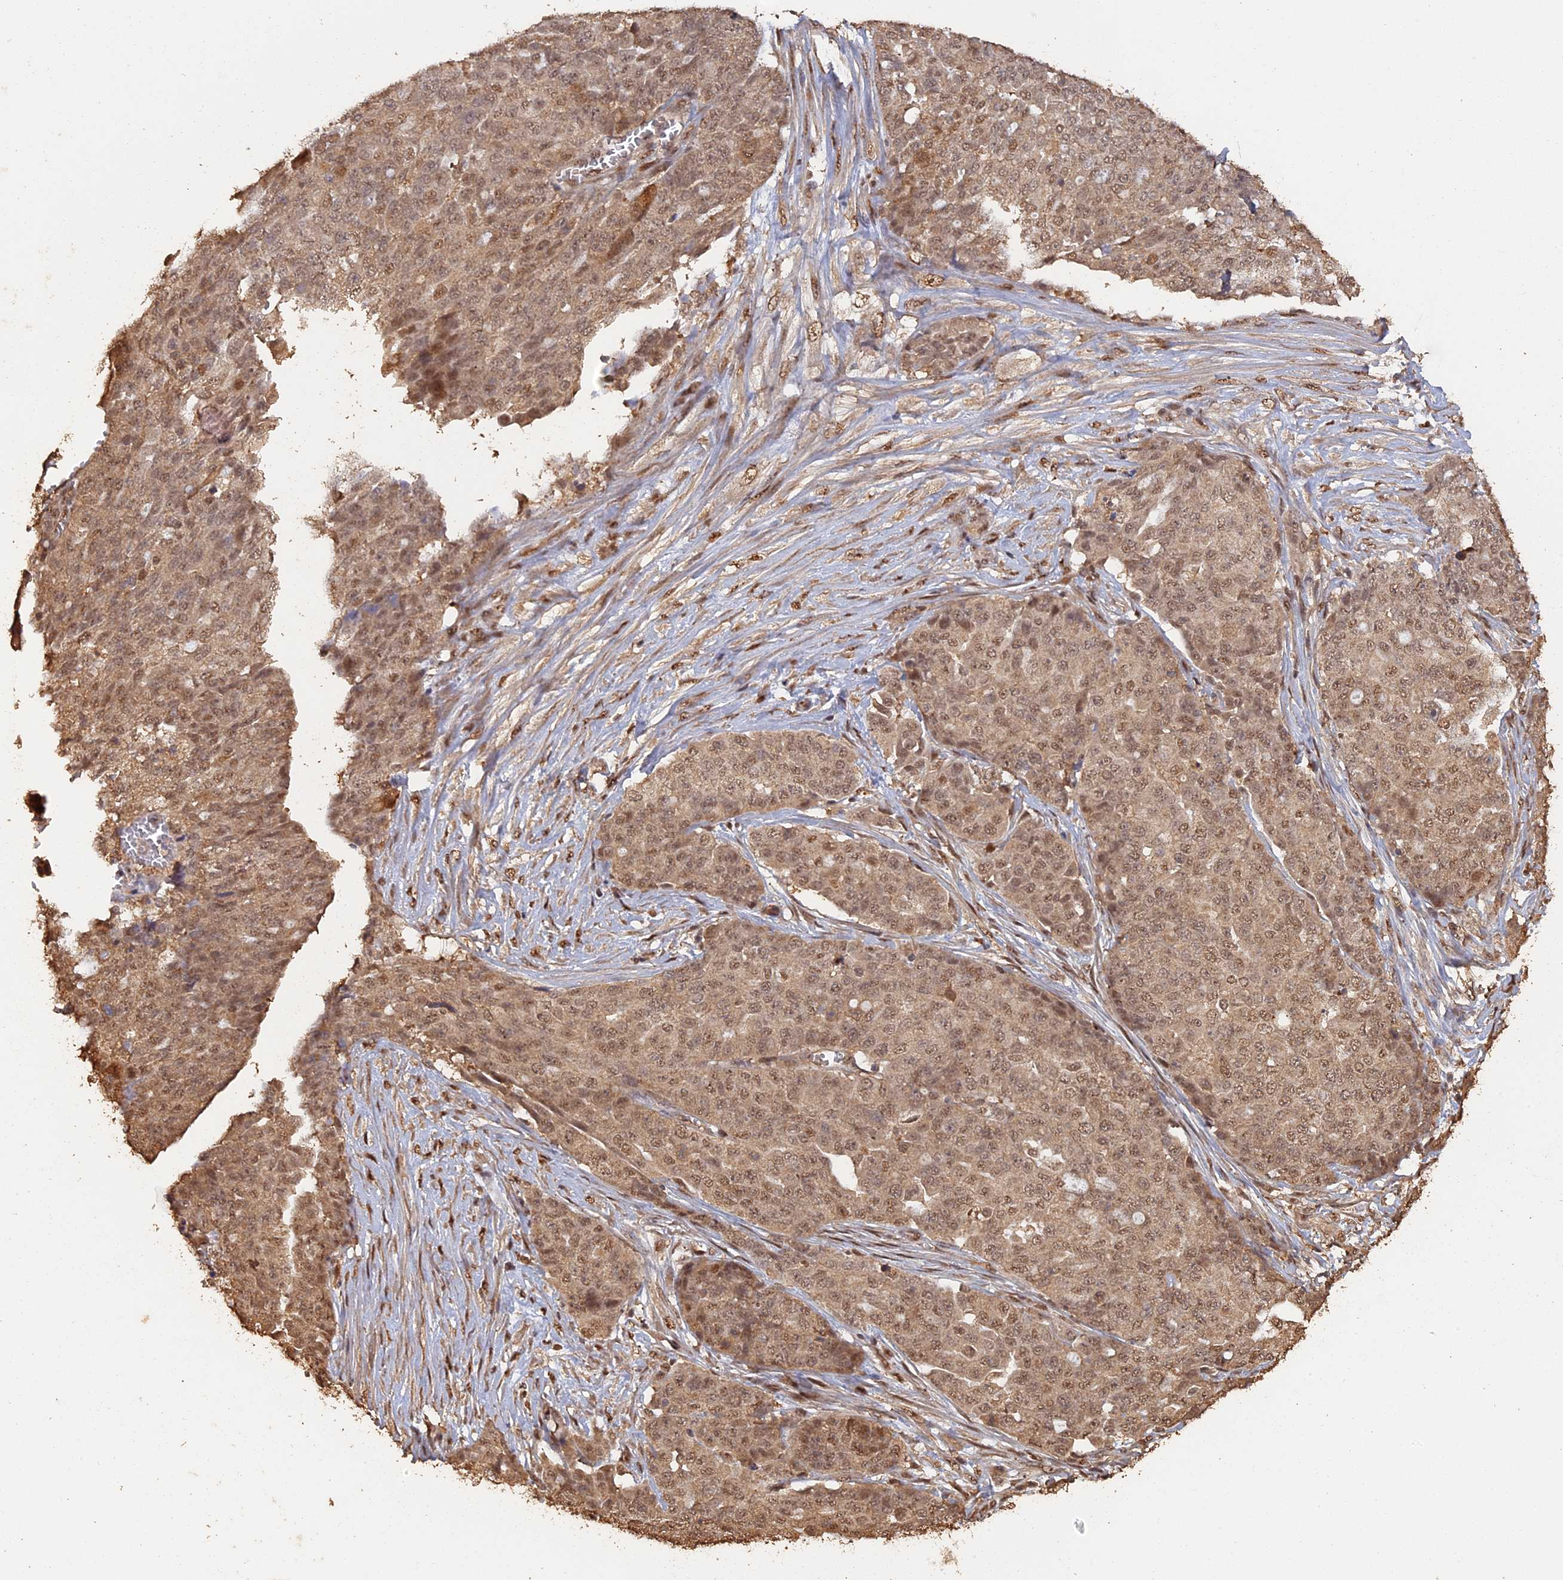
{"staining": {"intensity": "moderate", "quantity": ">75%", "location": "cytoplasmic/membranous,nuclear"}, "tissue": "ovarian cancer", "cell_type": "Tumor cells", "image_type": "cancer", "snomed": [{"axis": "morphology", "description": "Cystadenocarcinoma, serous, NOS"}, {"axis": "topography", "description": "Soft tissue"}, {"axis": "topography", "description": "Ovary"}], "caption": "IHC of ovarian cancer (serous cystadenocarcinoma) exhibits medium levels of moderate cytoplasmic/membranous and nuclear staining in about >75% of tumor cells.", "gene": "PSMC6", "patient": {"sex": "female", "age": 57}}